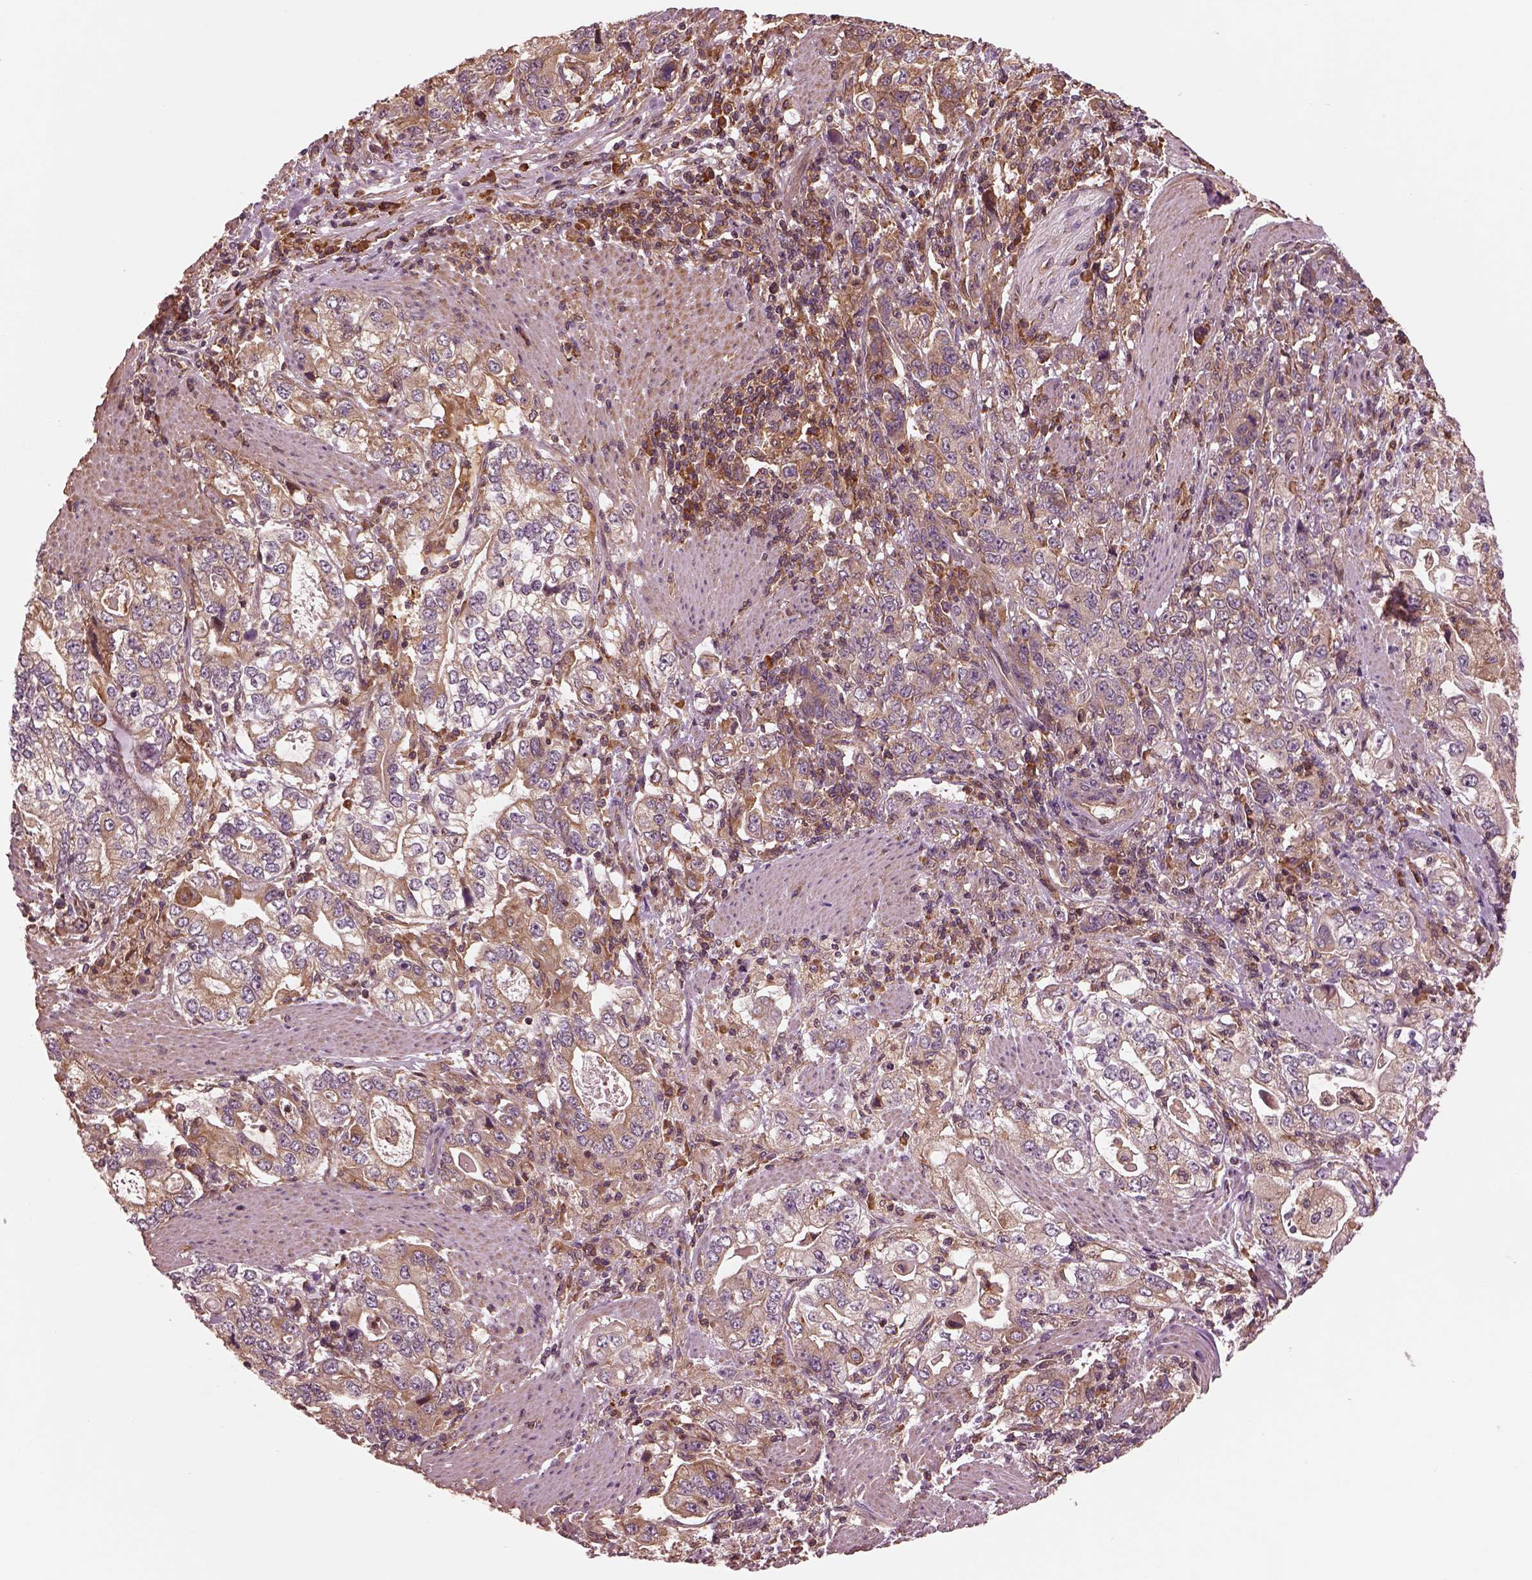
{"staining": {"intensity": "moderate", "quantity": "25%-75%", "location": "cytoplasmic/membranous"}, "tissue": "stomach cancer", "cell_type": "Tumor cells", "image_type": "cancer", "snomed": [{"axis": "morphology", "description": "Adenocarcinoma, NOS"}, {"axis": "topography", "description": "Stomach, lower"}], "caption": "A high-resolution image shows immunohistochemistry staining of stomach cancer (adenocarcinoma), which shows moderate cytoplasmic/membranous positivity in approximately 25%-75% of tumor cells.", "gene": "ASCC2", "patient": {"sex": "female", "age": 72}}